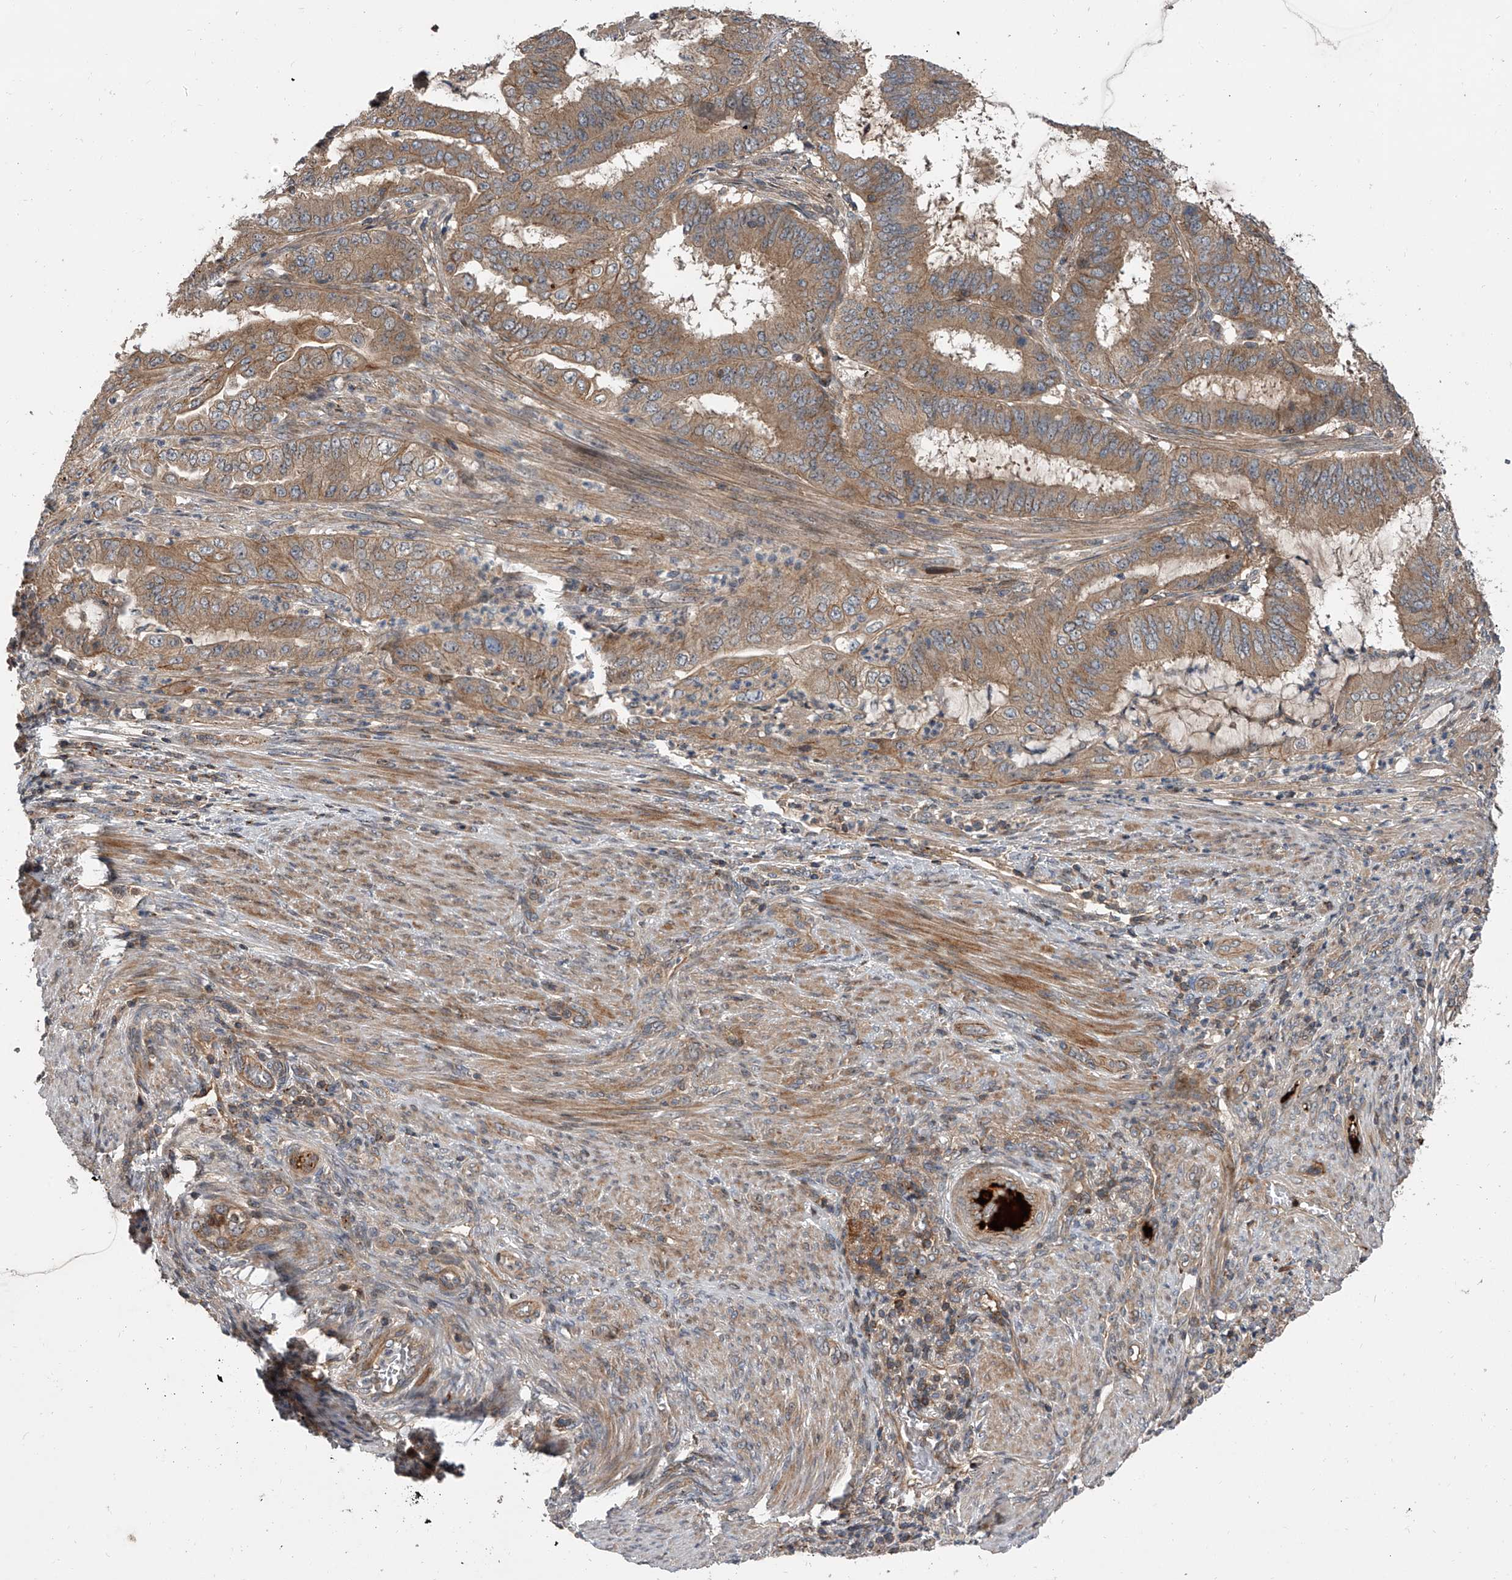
{"staining": {"intensity": "moderate", "quantity": ">75%", "location": "cytoplasmic/membranous"}, "tissue": "endometrial cancer", "cell_type": "Tumor cells", "image_type": "cancer", "snomed": [{"axis": "morphology", "description": "Adenocarcinoma, NOS"}, {"axis": "topography", "description": "Endometrium"}], "caption": "A micrograph of human endometrial cancer (adenocarcinoma) stained for a protein demonstrates moderate cytoplasmic/membranous brown staining in tumor cells.", "gene": "USP47", "patient": {"sex": "female", "age": 51}}